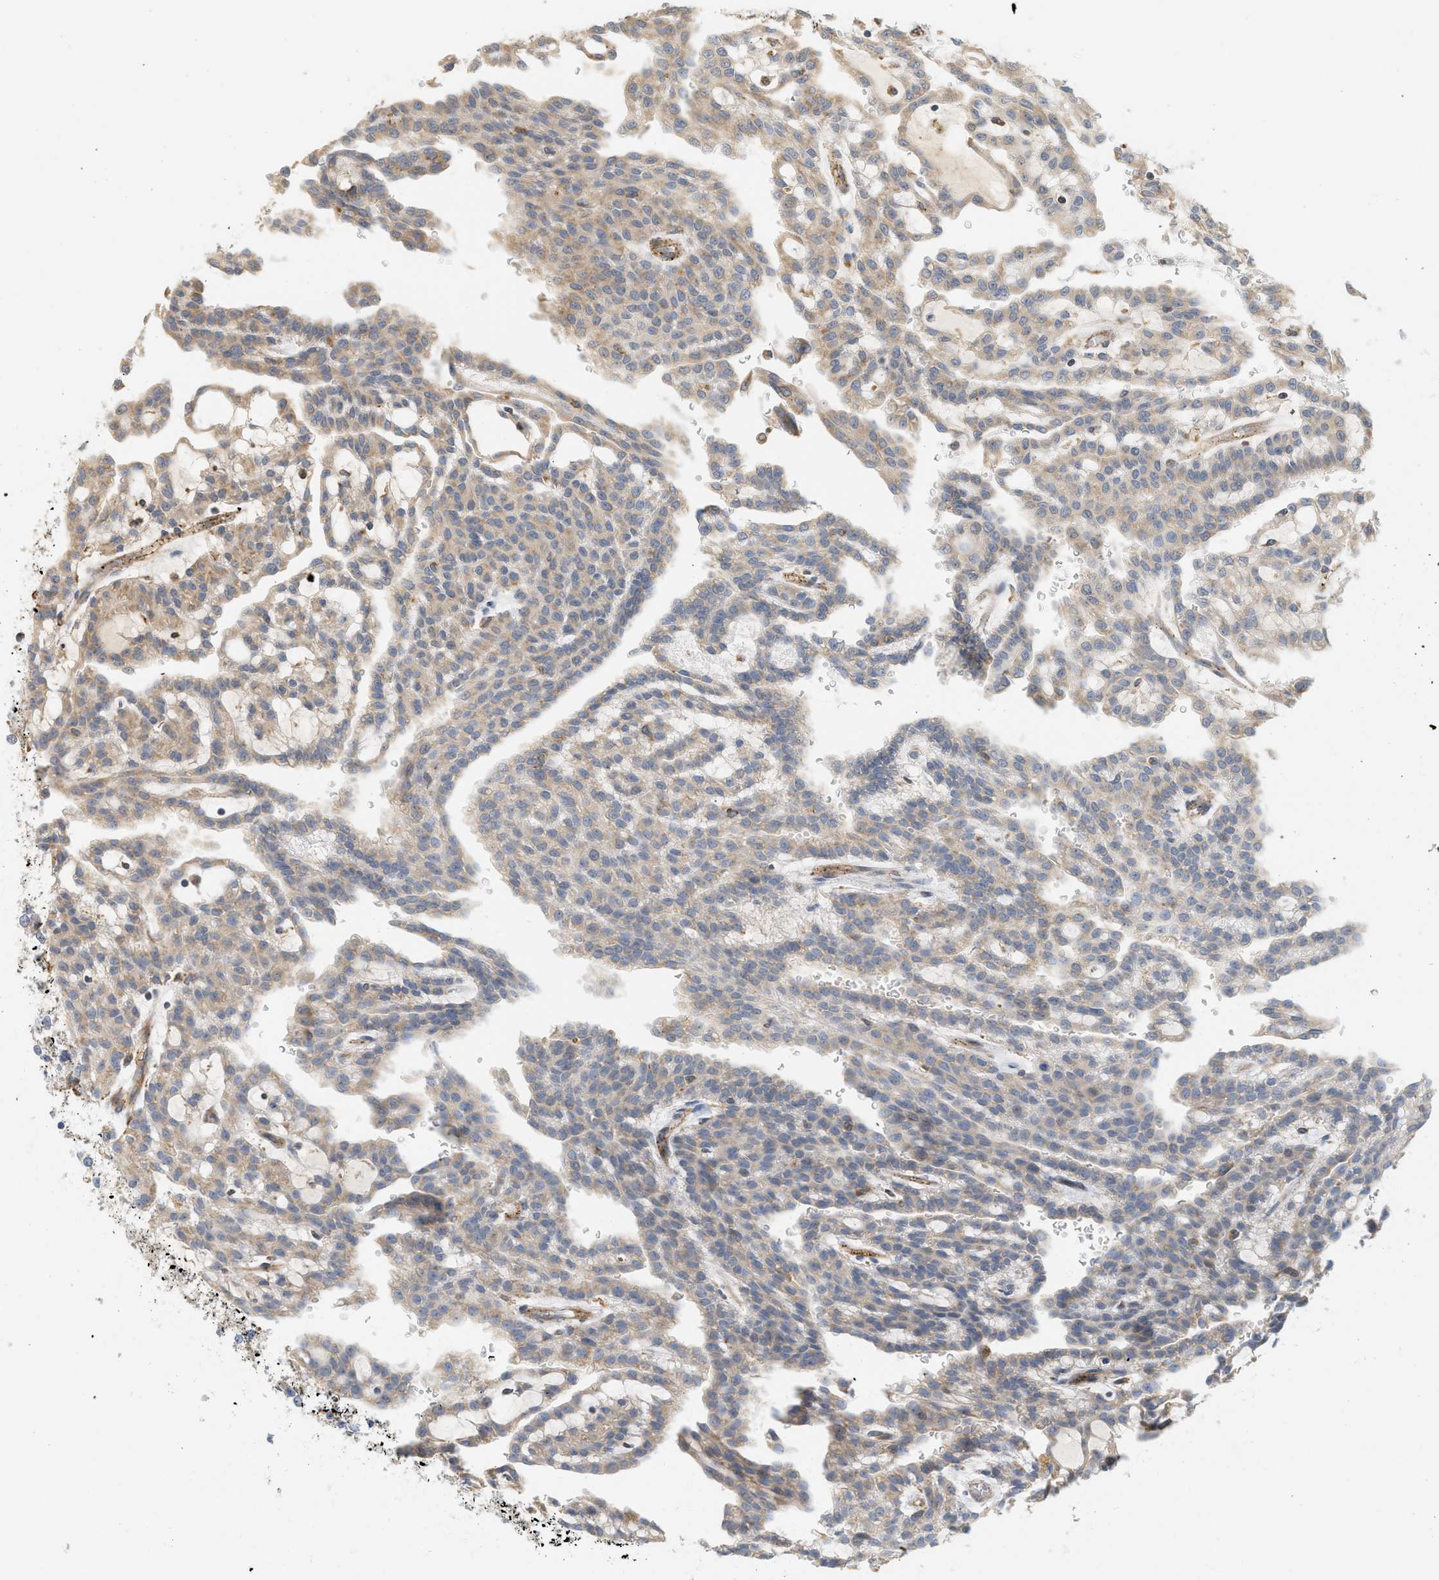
{"staining": {"intensity": "moderate", "quantity": ">75%", "location": "cytoplasmic/membranous"}, "tissue": "renal cancer", "cell_type": "Tumor cells", "image_type": "cancer", "snomed": [{"axis": "morphology", "description": "Adenocarcinoma, NOS"}, {"axis": "topography", "description": "Kidney"}], "caption": "This histopathology image displays immunohistochemistry staining of human renal cancer, with medium moderate cytoplasmic/membranous positivity in approximately >75% of tumor cells.", "gene": "SVOP", "patient": {"sex": "male", "age": 63}}